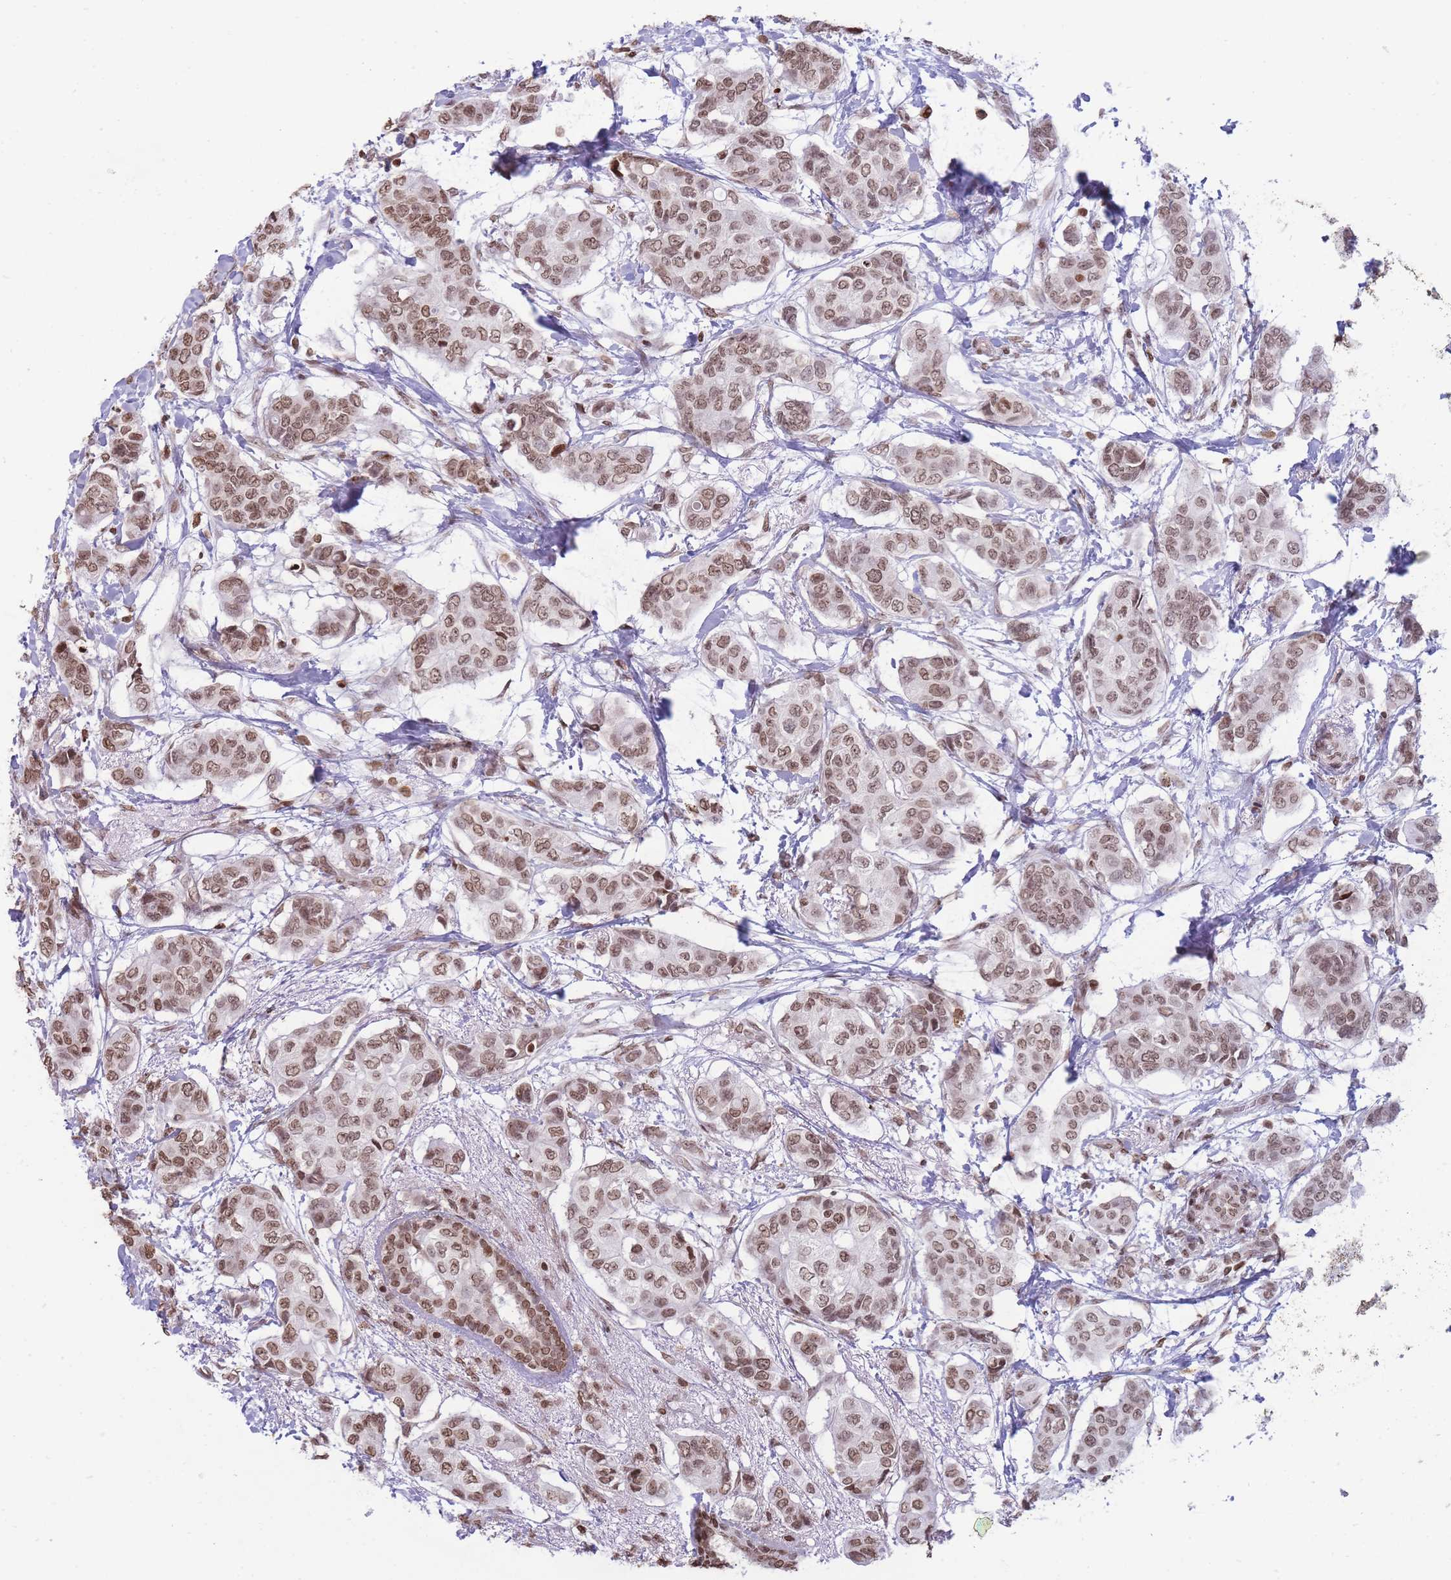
{"staining": {"intensity": "moderate", "quantity": ">75%", "location": "nuclear"}, "tissue": "breast cancer", "cell_type": "Tumor cells", "image_type": "cancer", "snomed": [{"axis": "morphology", "description": "Lobular carcinoma"}, {"axis": "topography", "description": "Breast"}], "caption": "Brown immunohistochemical staining in human breast cancer (lobular carcinoma) shows moderate nuclear expression in approximately >75% of tumor cells. (DAB IHC, brown staining for protein, blue staining for nuclei).", "gene": "SHISAL1", "patient": {"sex": "female", "age": 51}}